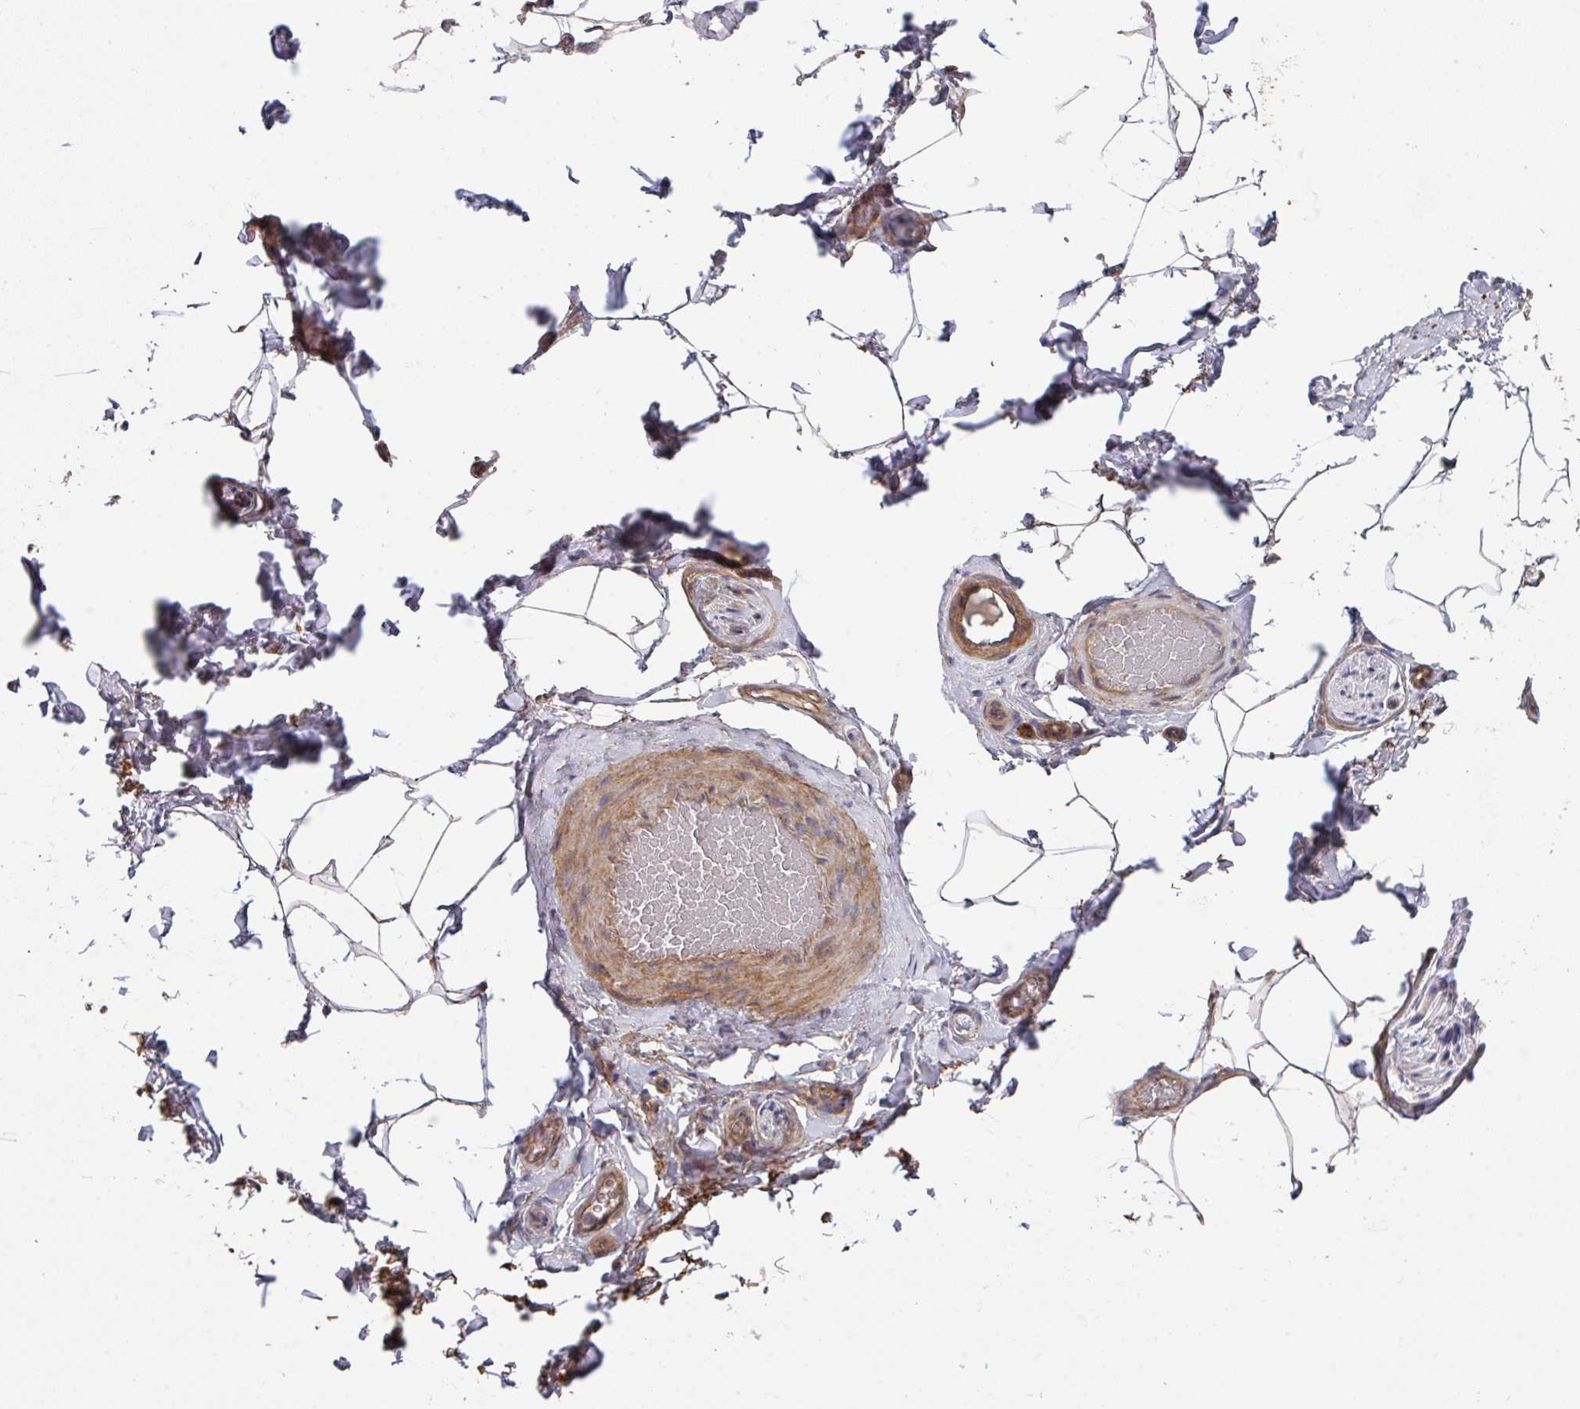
{"staining": {"intensity": "negative", "quantity": "none", "location": "none"}, "tissue": "adipose tissue", "cell_type": "Adipocytes", "image_type": "normal", "snomed": [{"axis": "morphology", "description": "Normal tissue, NOS"}, {"axis": "topography", "description": "Vascular tissue"}, {"axis": "topography", "description": "Peripheral nerve tissue"}], "caption": "Immunohistochemical staining of unremarkable adipose tissue reveals no significant positivity in adipocytes. The staining is performed using DAB brown chromogen with nuclei counter-stained in using hematoxylin.", "gene": "DCAF12L1", "patient": {"sex": "male", "age": 41}}